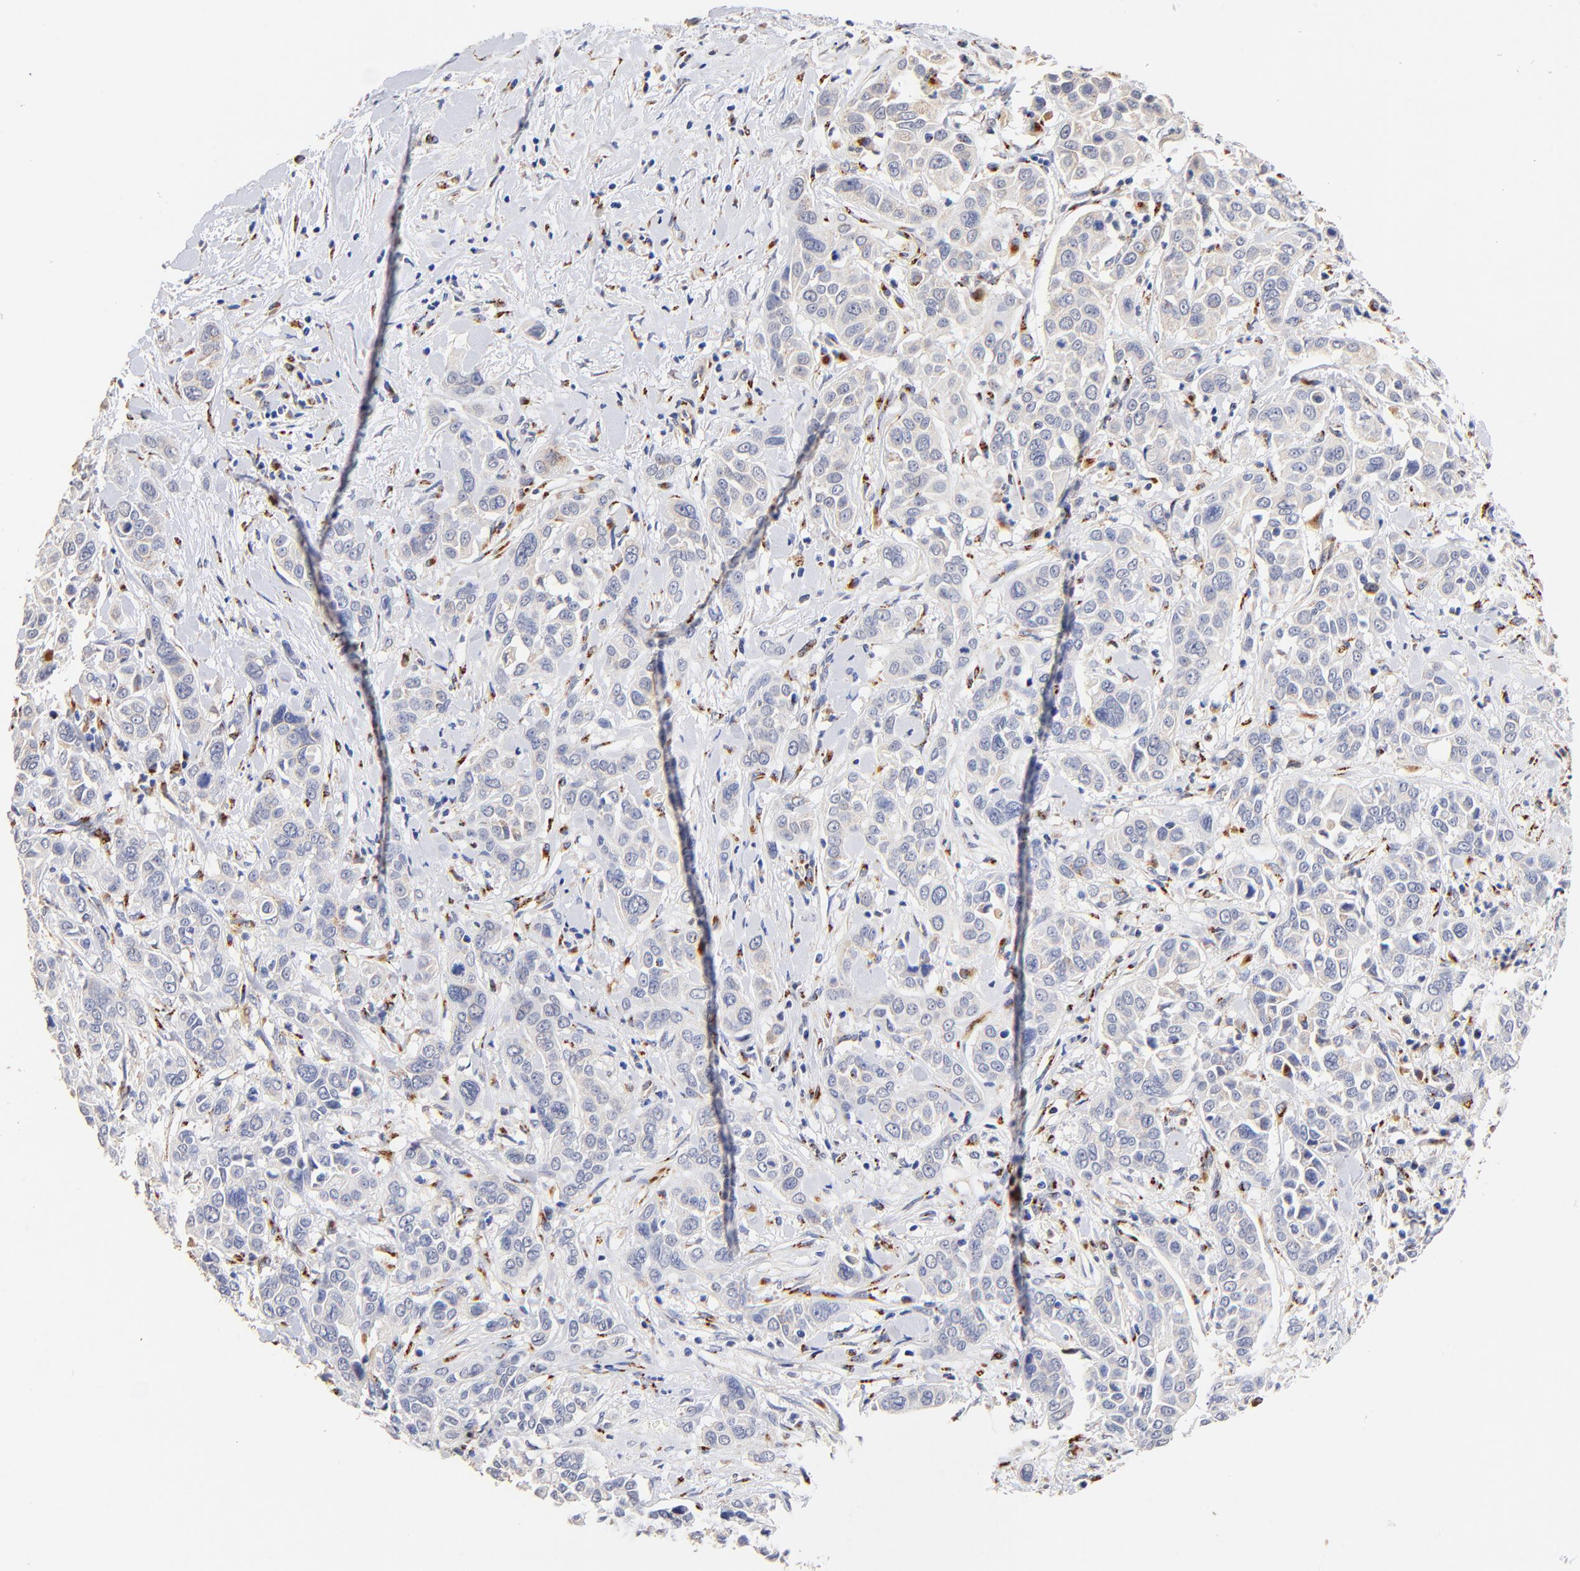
{"staining": {"intensity": "negative", "quantity": "none", "location": "none"}, "tissue": "pancreatic cancer", "cell_type": "Tumor cells", "image_type": "cancer", "snomed": [{"axis": "morphology", "description": "Adenocarcinoma, NOS"}, {"axis": "topography", "description": "Pancreas"}], "caption": "High magnification brightfield microscopy of adenocarcinoma (pancreatic) stained with DAB (3,3'-diaminobenzidine) (brown) and counterstained with hematoxylin (blue): tumor cells show no significant staining. Nuclei are stained in blue.", "gene": "FMNL3", "patient": {"sex": "female", "age": 52}}